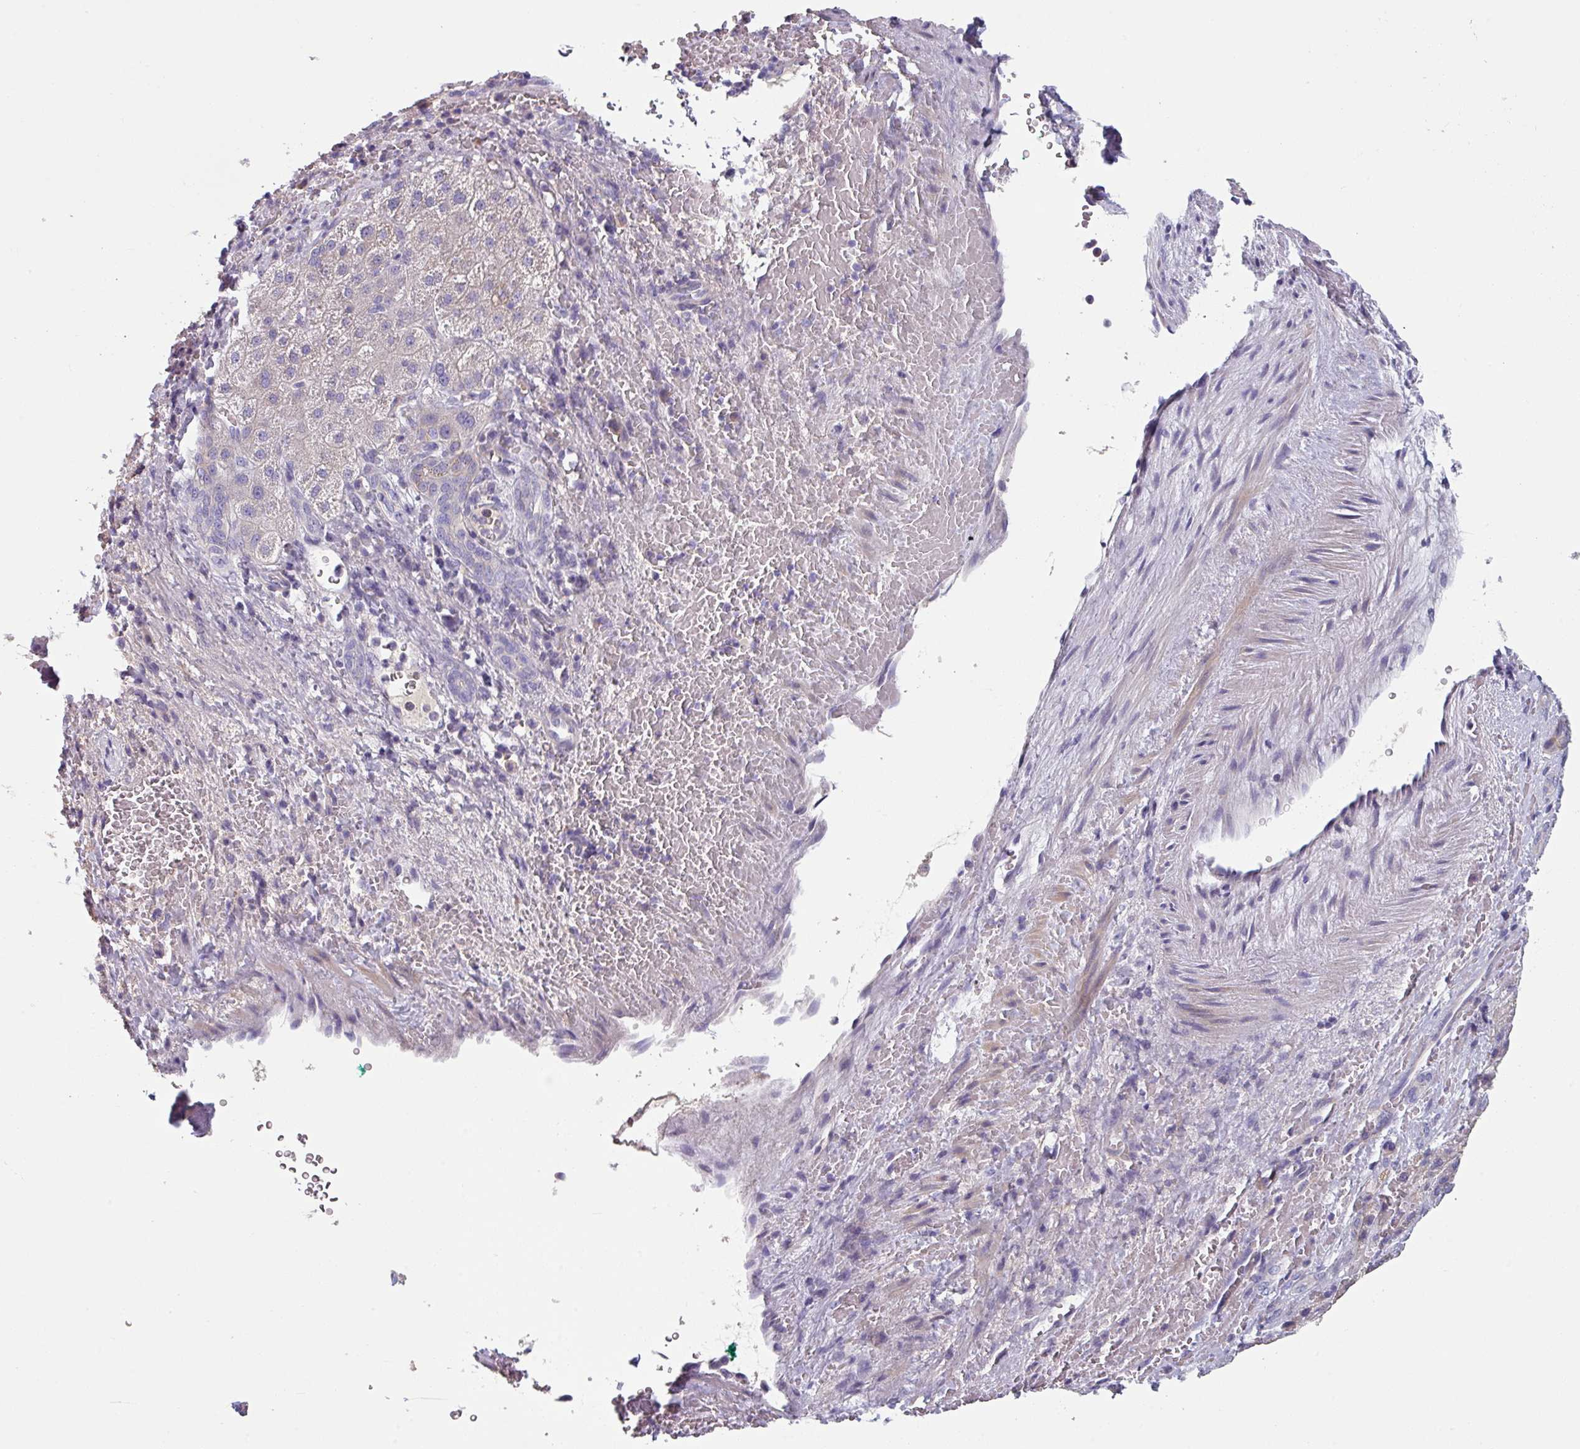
{"staining": {"intensity": "negative", "quantity": "none", "location": "none"}, "tissue": "liver cancer", "cell_type": "Tumor cells", "image_type": "cancer", "snomed": [{"axis": "morphology", "description": "Carcinoma, Hepatocellular, NOS"}, {"axis": "topography", "description": "Liver"}], "caption": "This is a image of immunohistochemistry (IHC) staining of liver hepatocellular carcinoma, which shows no expression in tumor cells. Brightfield microscopy of IHC stained with DAB (brown) and hematoxylin (blue), captured at high magnification.", "gene": "TMEM132A", "patient": {"sex": "male", "age": 57}}